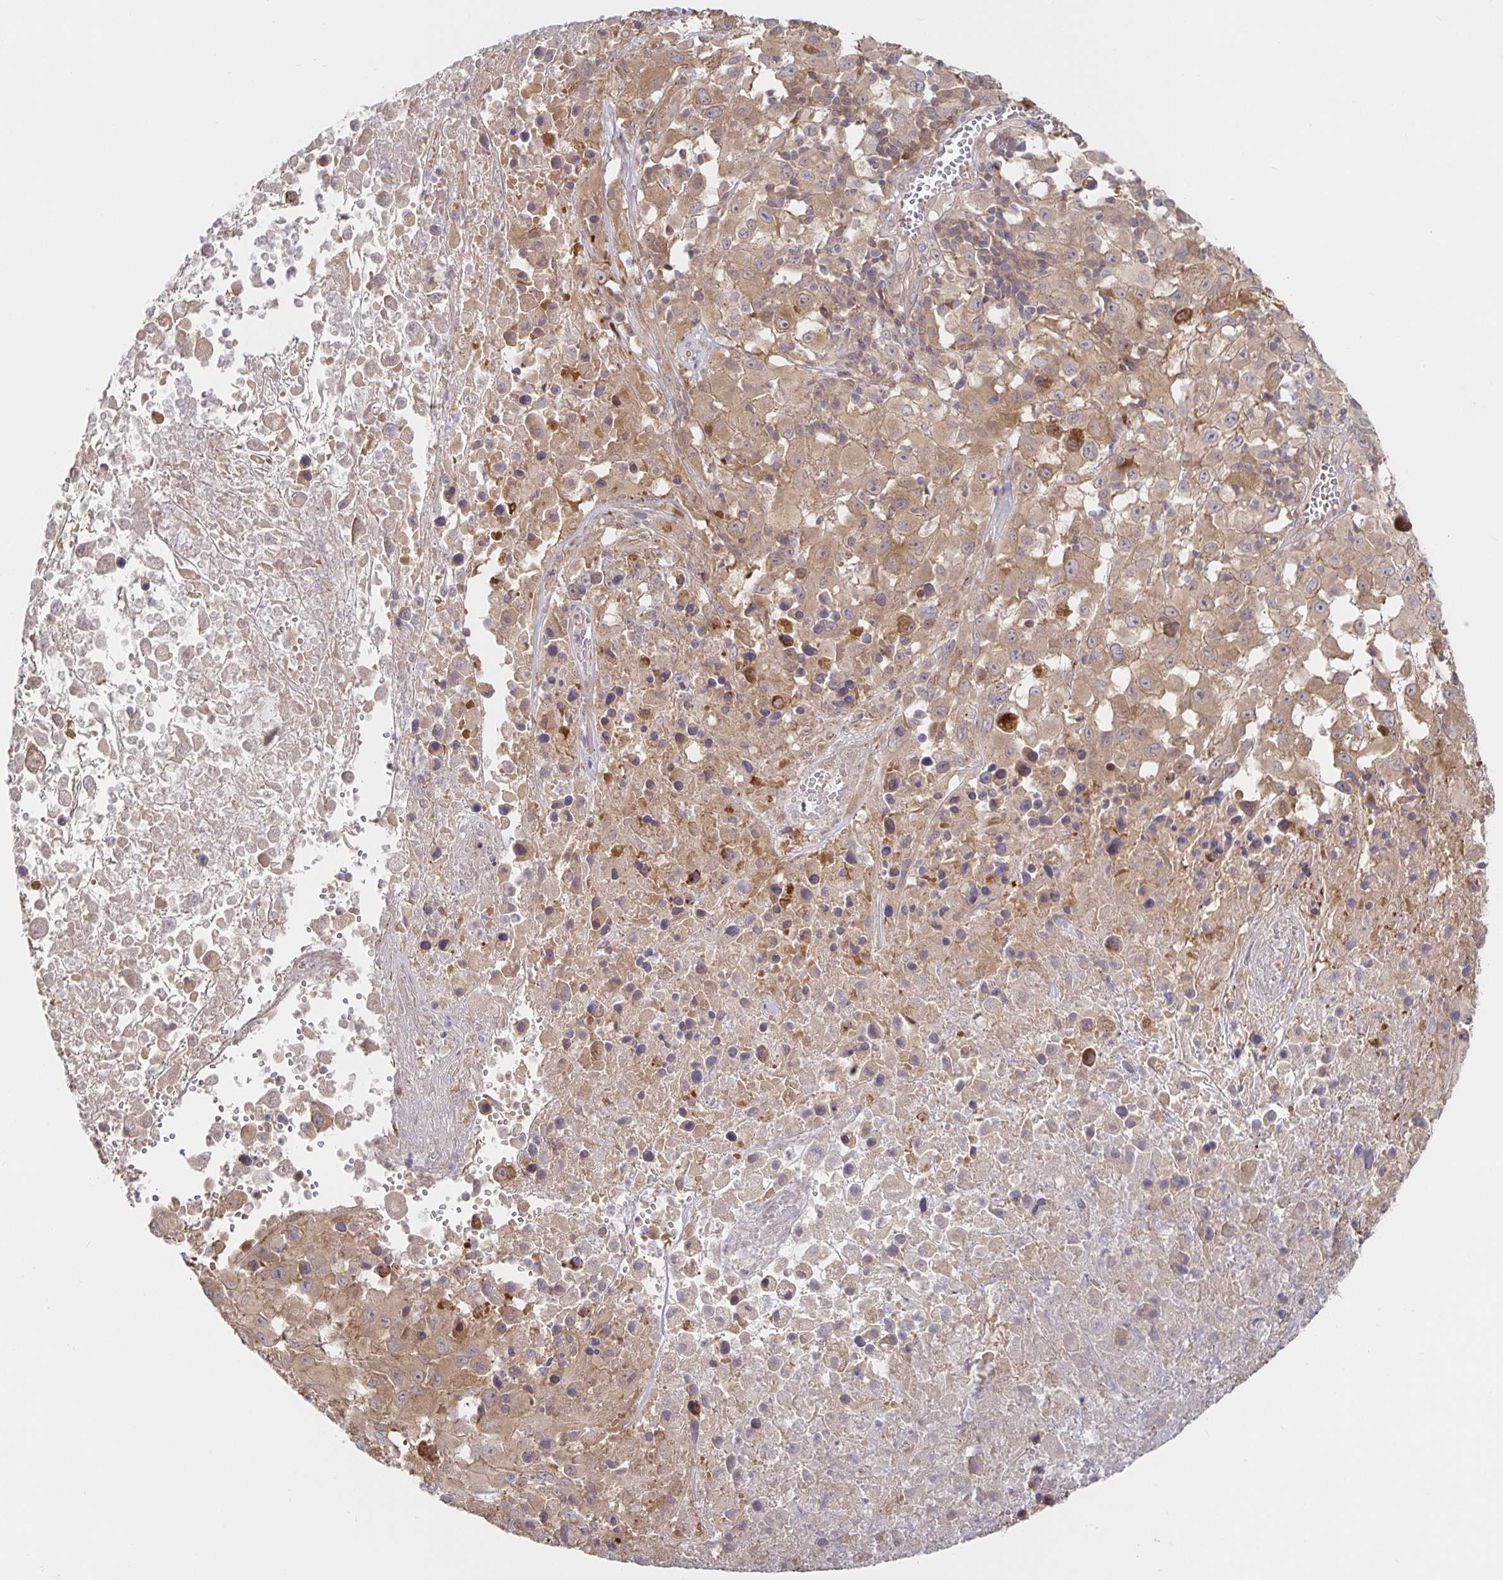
{"staining": {"intensity": "weak", "quantity": ">75%", "location": "cytoplasmic/membranous"}, "tissue": "melanoma", "cell_type": "Tumor cells", "image_type": "cancer", "snomed": [{"axis": "morphology", "description": "Malignant melanoma, Metastatic site"}, {"axis": "topography", "description": "Soft tissue"}], "caption": "A brown stain highlights weak cytoplasmic/membranous positivity of a protein in melanoma tumor cells.", "gene": "AACS", "patient": {"sex": "male", "age": 50}}